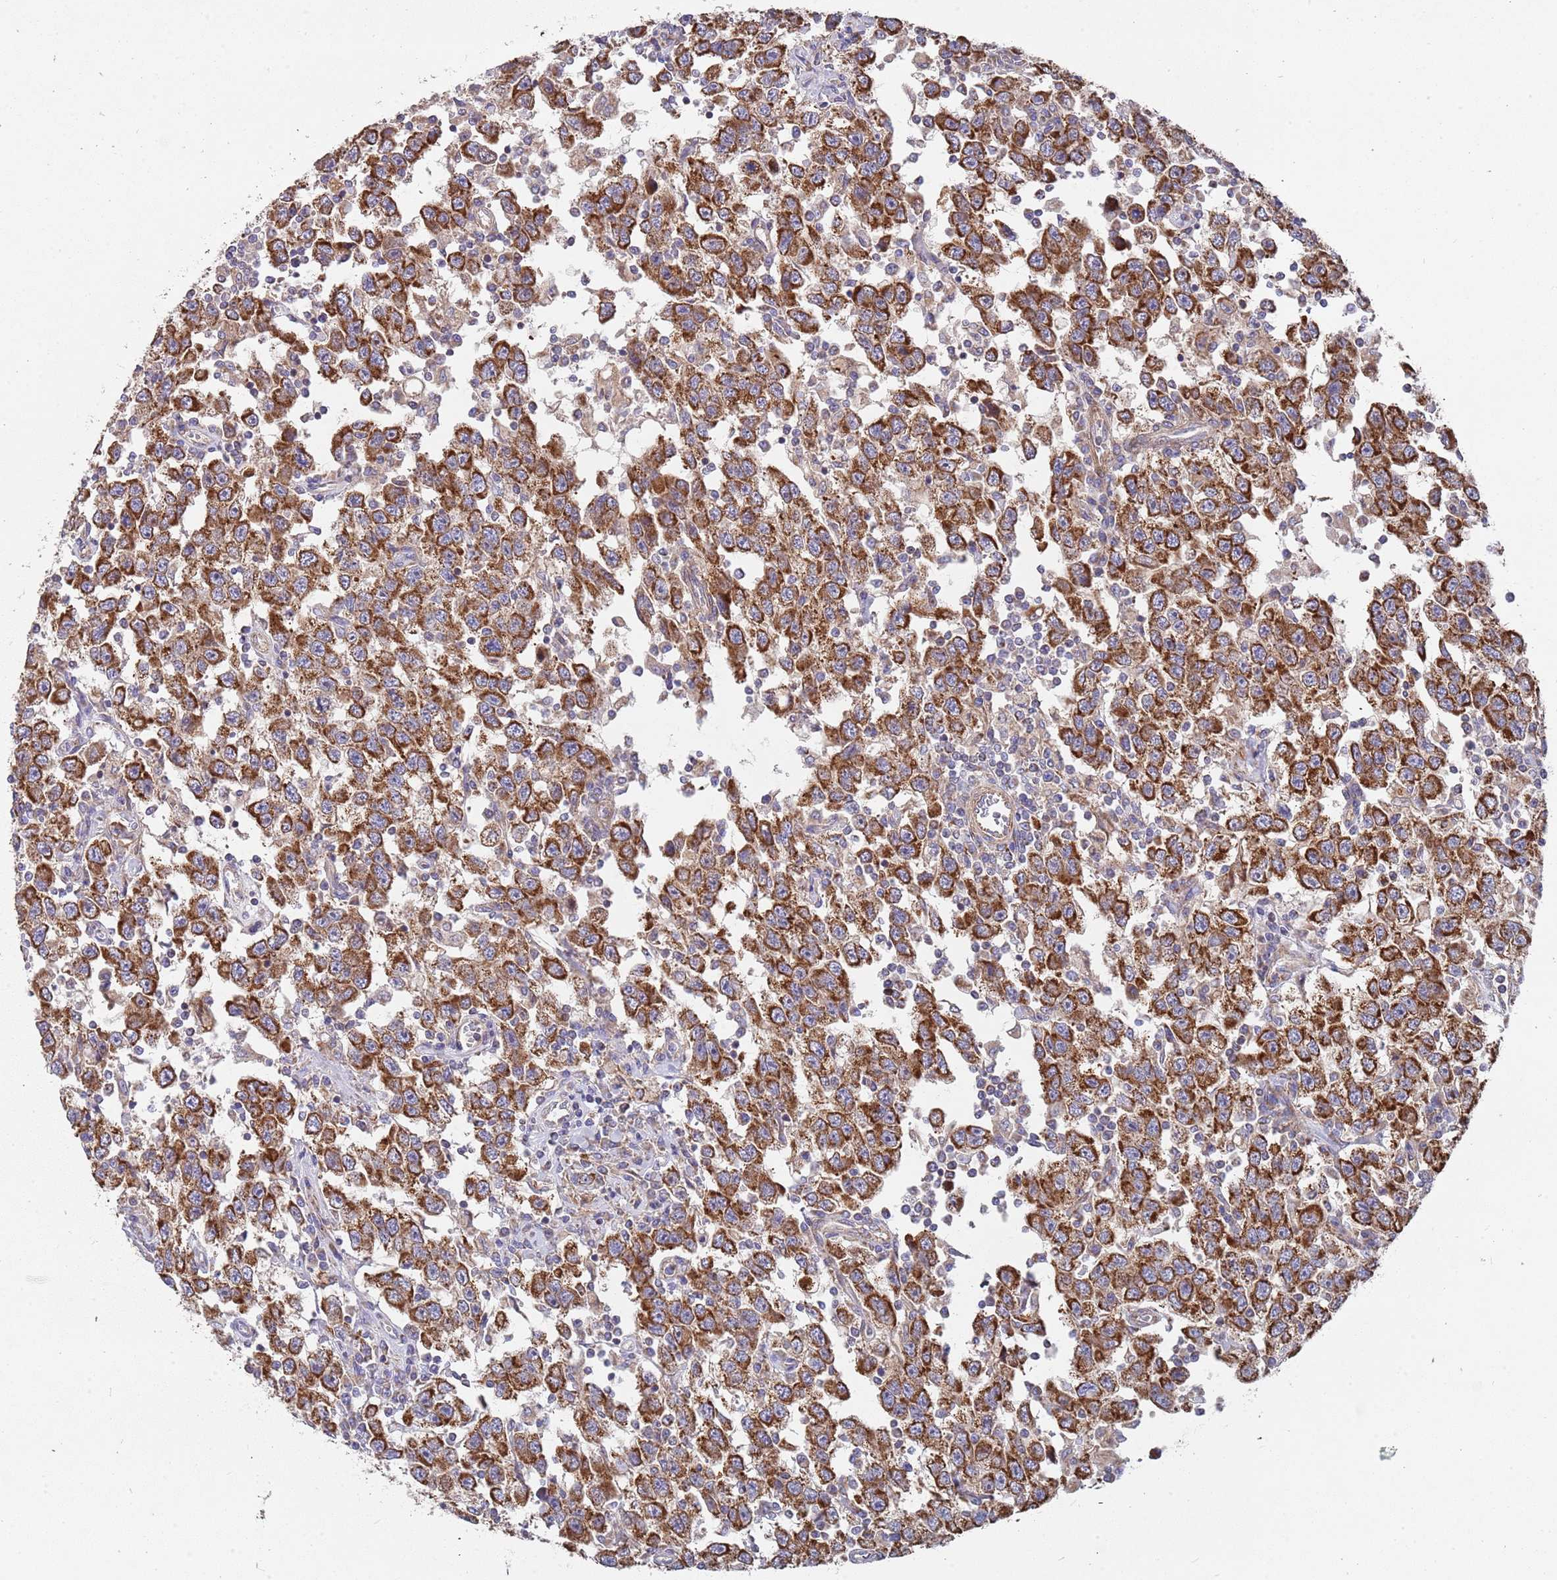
{"staining": {"intensity": "strong", "quantity": ">75%", "location": "cytoplasmic/membranous"}, "tissue": "testis cancer", "cell_type": "Tumor cells", "image_type": "cancer", "snomed": [{"axis": "morphology", "description": "Seminoma, NOS"}, {"axis": "topography", "description": "Testis"}], "caption": "Immunohistochemical staining of human seminoma (testis) reveals high levels of strong cytoplasmic/membranous expression in about >75% of tumor cells. (DAB (3,3'-diaminobenzidine) IHC with brightfield microscopy, high magnification).", "gene": "WDFY3", "patient": {"sex": "male", "age": 41}}